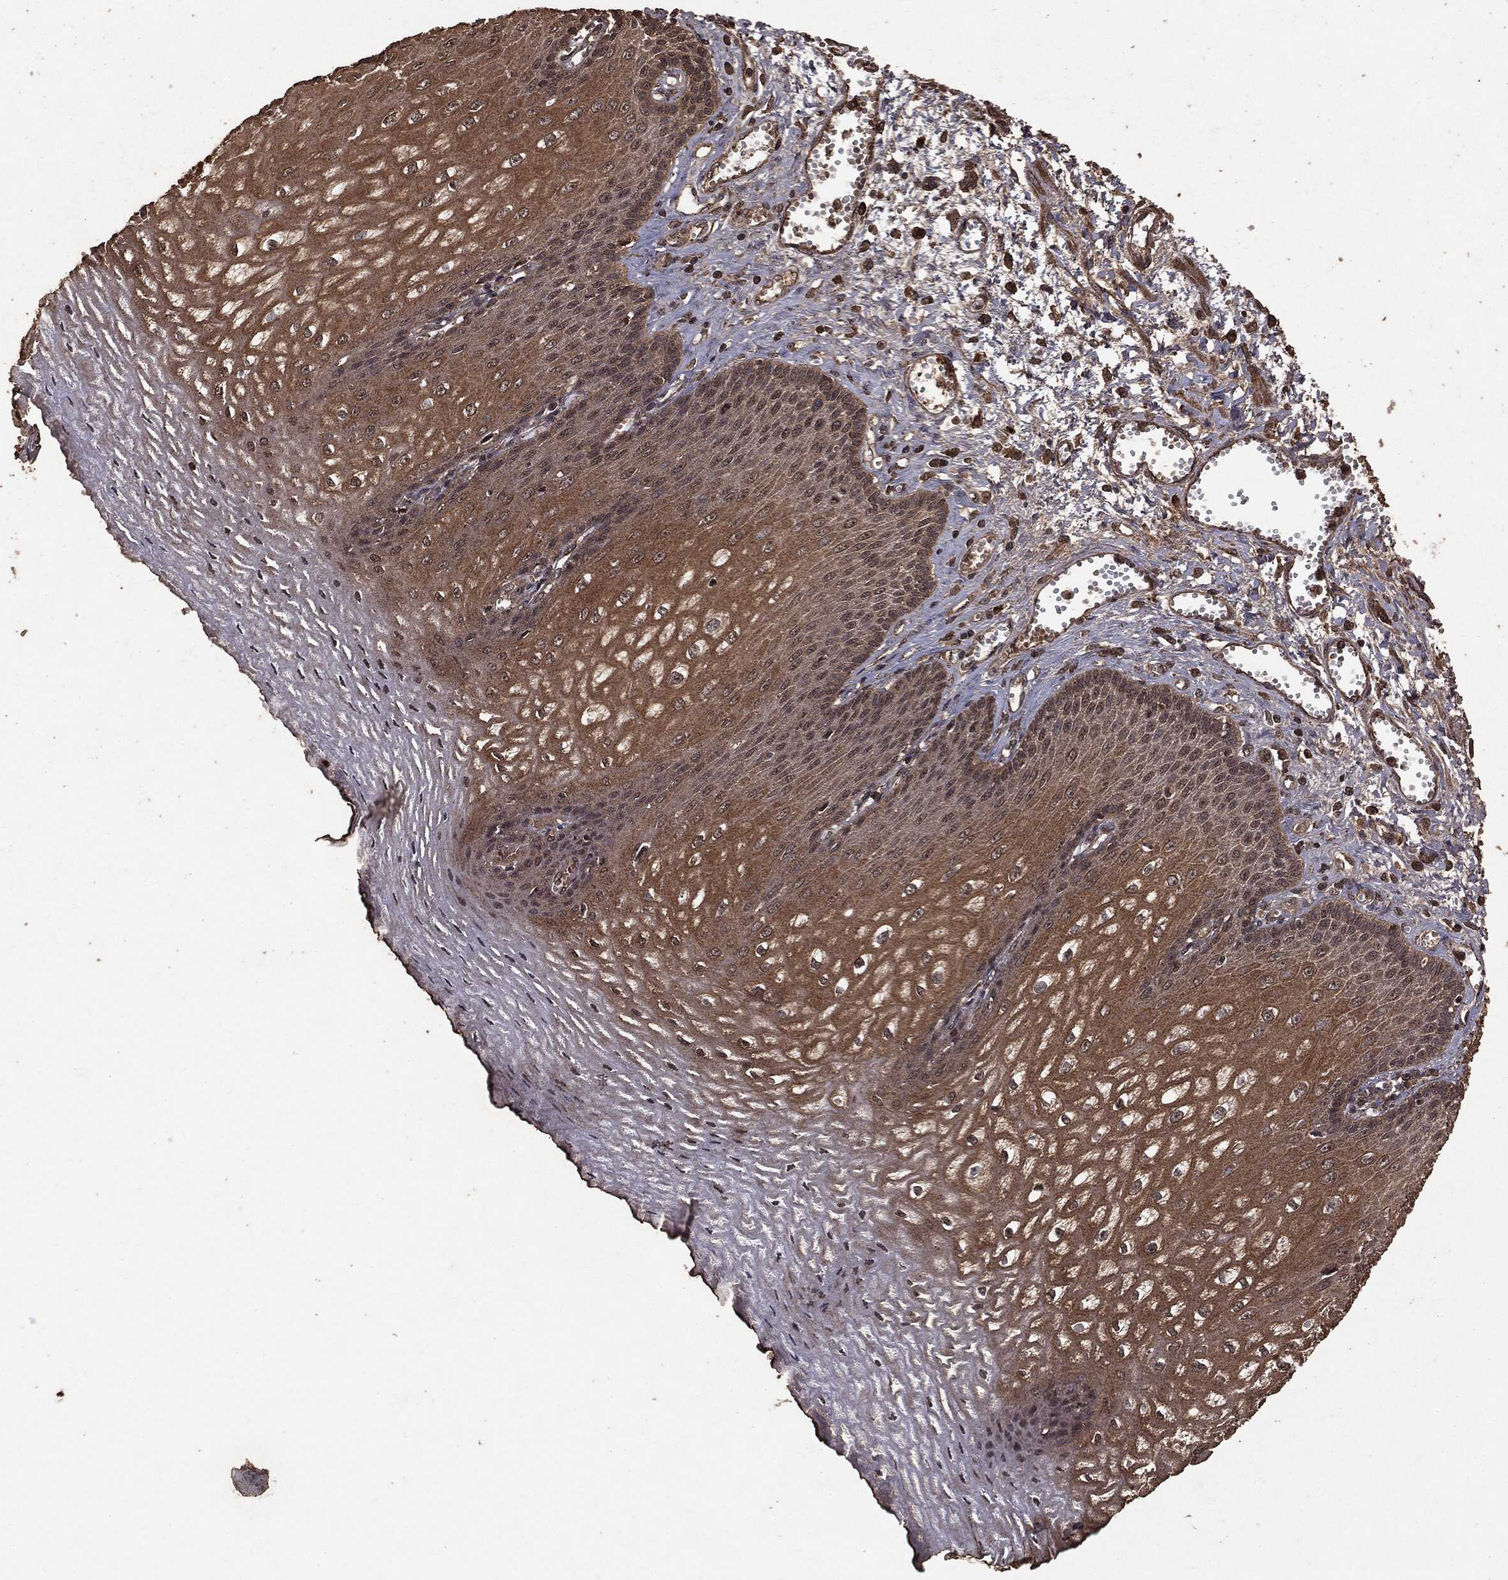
{"staining": {"intensity": "moderate", "quantity": "25%-75%", "location": "cytoplasmic/membranous,nuclear"}, "tissue": "esophagus", "cell_type": "Squamous epithelial cells", "image_type": "normal", "snomed": [{"axis": "morphology", "description": "Normal tissue, NOS"}, {"axis": "topography", "description": "Esophagus"}], "caption": "This micrograph demonstrates benign esophagus stained with IHC to label a protein in brown. The cytoplasmic/membranous,nuclear of squamous epithelial cells show moderate positivity for the protein. Nuclei are counter-stained blue.", "gene": "NME1", "patient": {"sex": "male", "age": 58}}